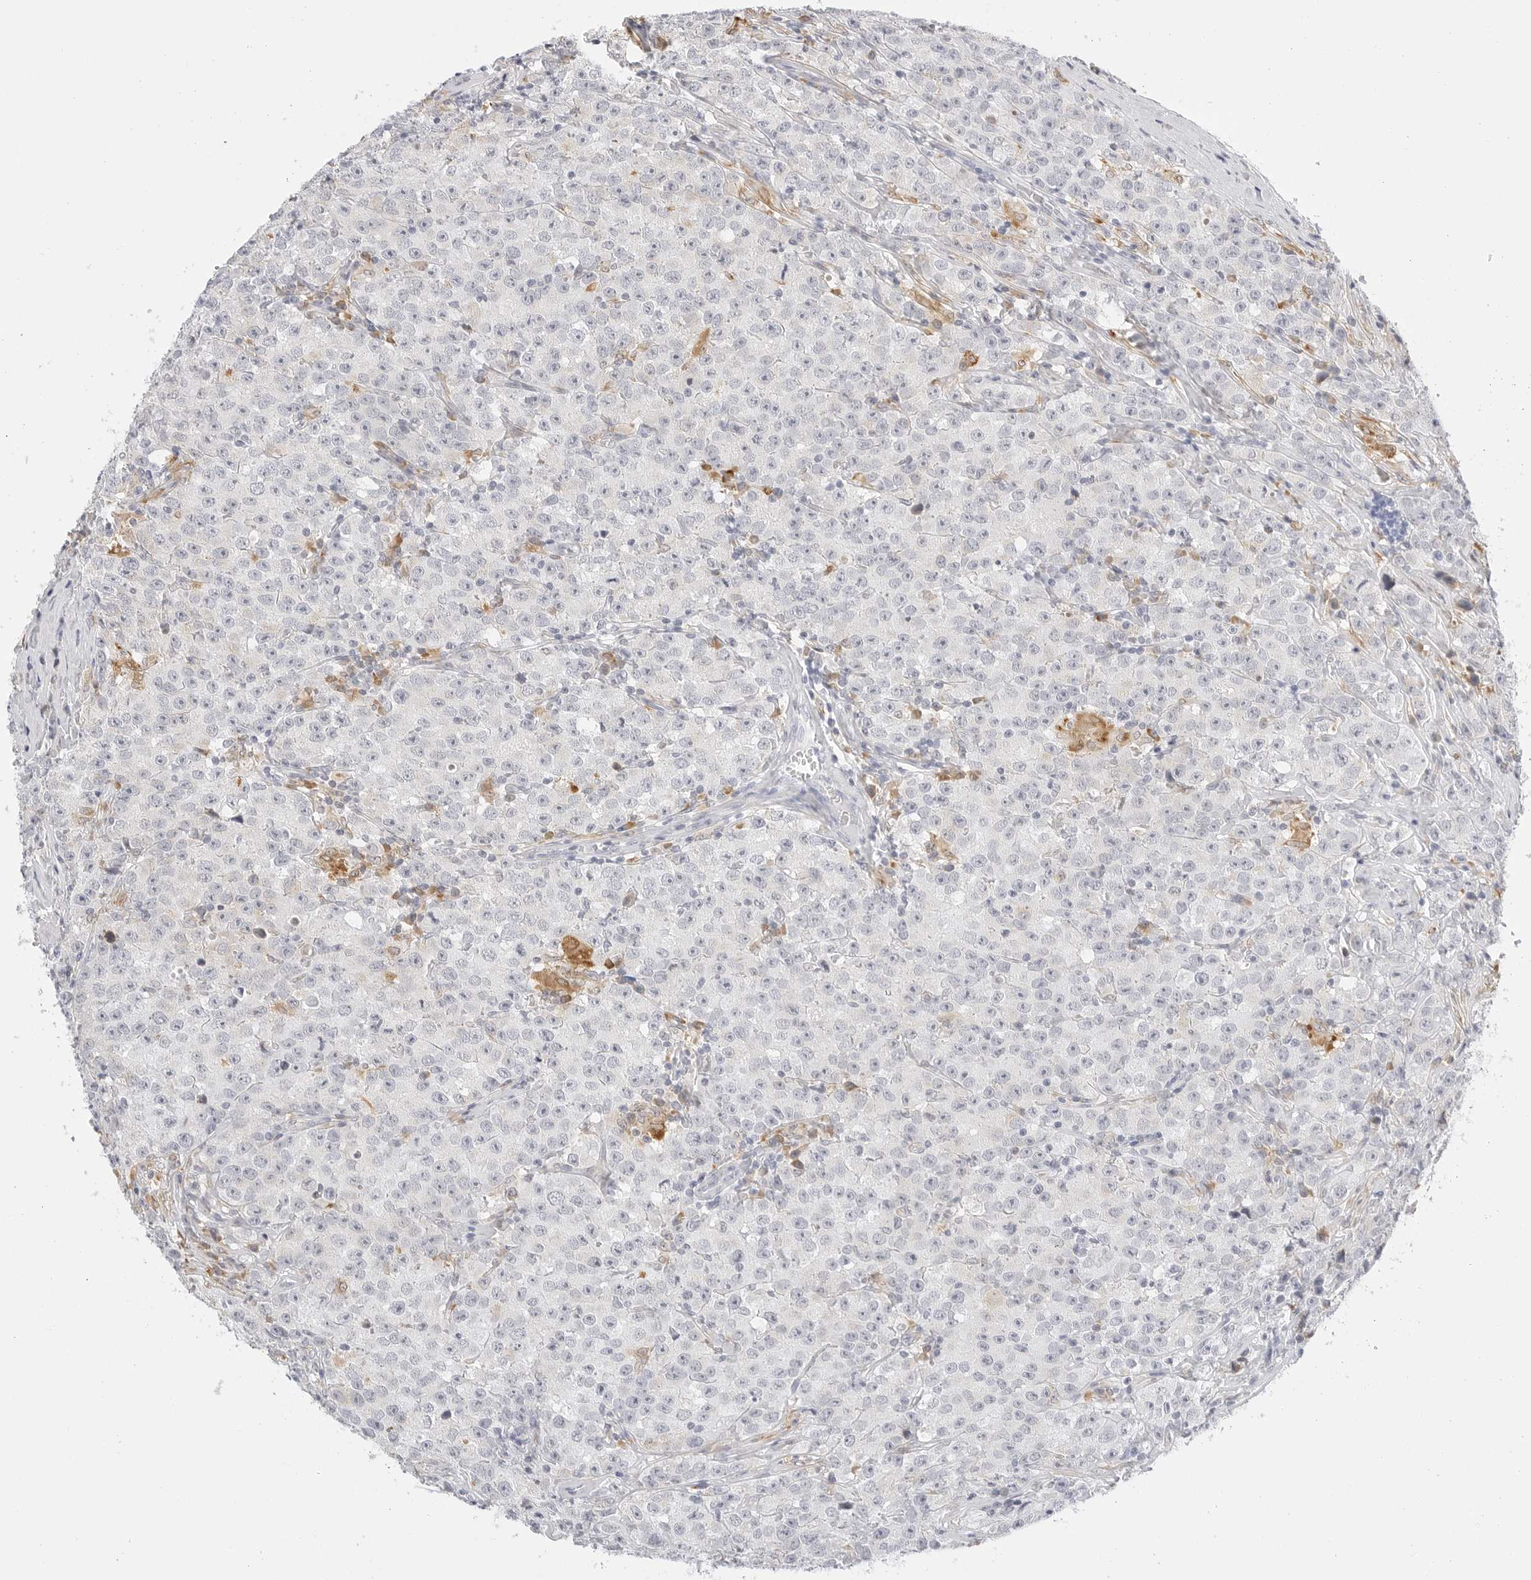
{"staining": {"intensity": "negative", "quantity": "none", "location": "none"}, "tissue": "testis cancer", "cell_type": "Tumor cells", "image_type": "cancer", "snomed": [{"axis": "morphology", "description": "Seminoma, NOS"}, {"axis": "morphology", "description": "Carcinoma, Embryonal, NOS"}, {"axis": "topography", "description": "Testis"}], "caption": "Photomicrograph shows no protein expression in tumor cells of embryonal carcinoma (testis) tissue.", "gene": "THEM4", "patient": {"sex": "male", "age": 43}}